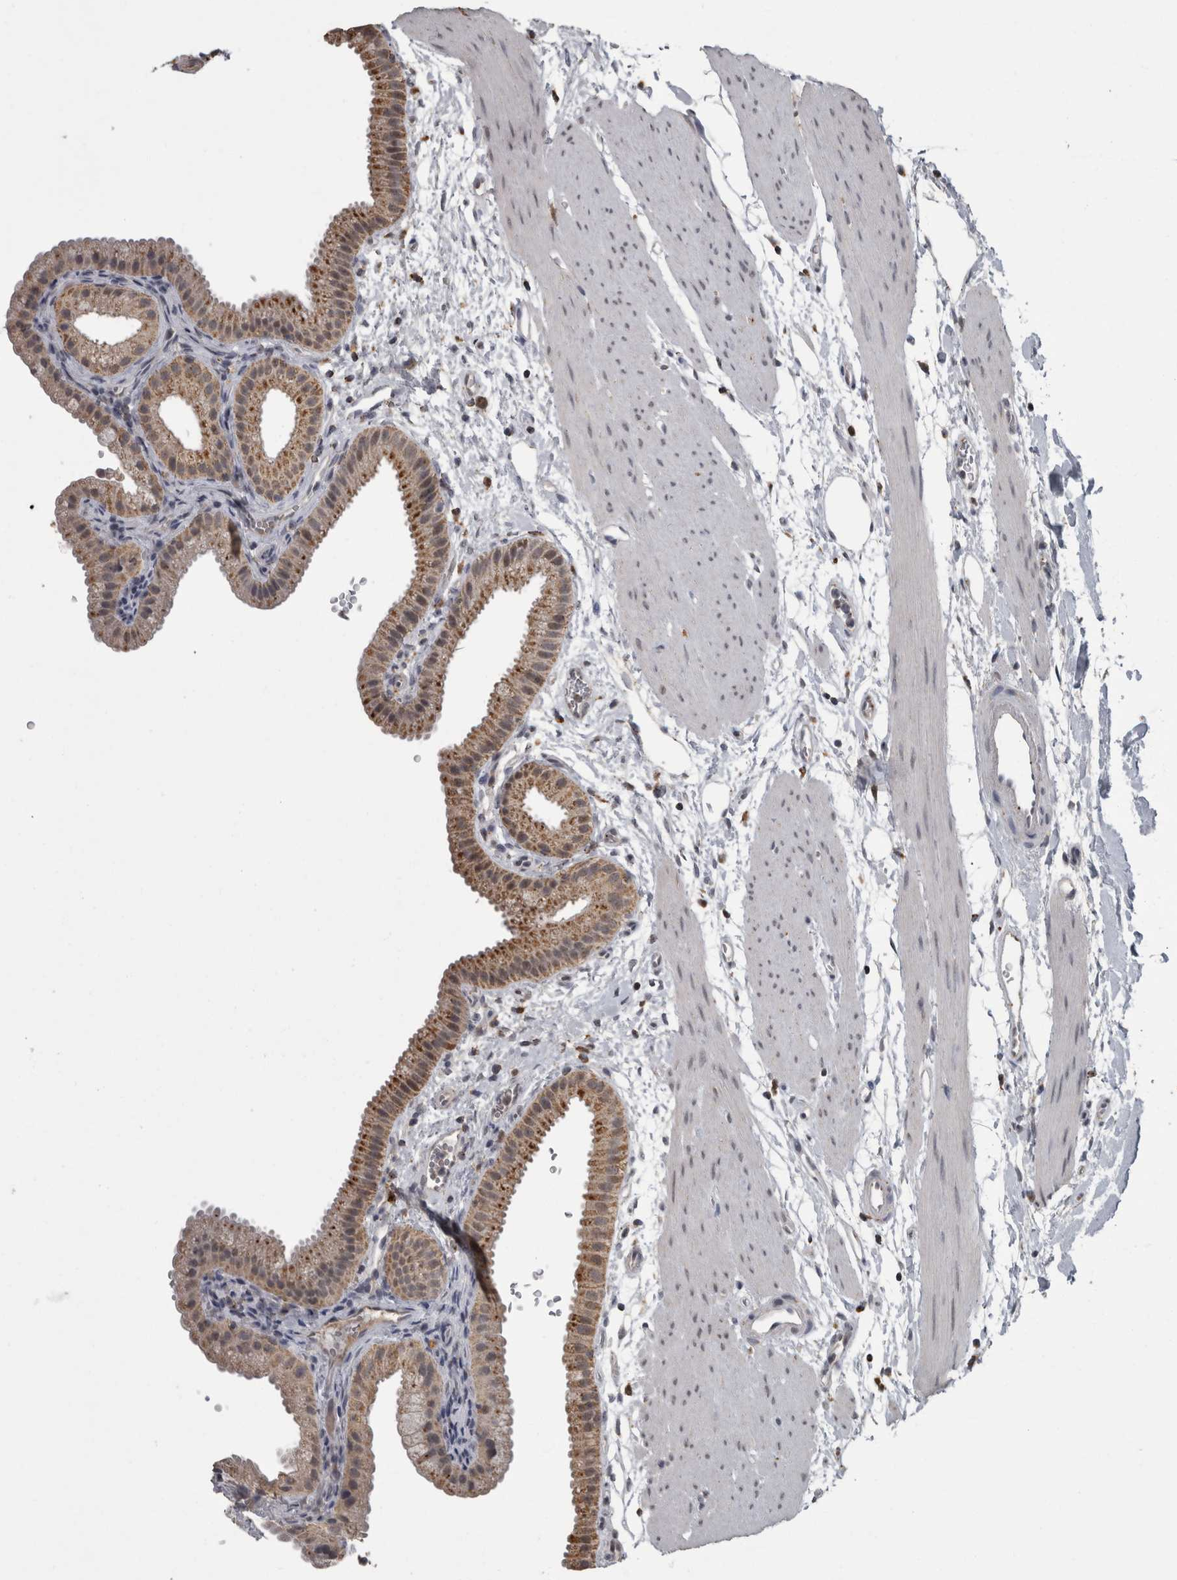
{"staining": {"intensity": "moderate", "quantity": ">75%", "location": "cytoplasmic/membranous"}, "tissue": "gallbladder", "cell_type": "Glandular cells", "image_type": "normal", "snomed": [{"axis": "morphology", "description": "Normal tissue, NOS"}, {"axis": "topography", "description": "Gallbladder"}], "caption": "Glandular cells demonstrate medium levels of moderate cytoplasmic/membranous positivity in about >75% of cells in normal human gallbladder.", "gene": "NAAA", "patient": {"sex": "female", "age": 64}}